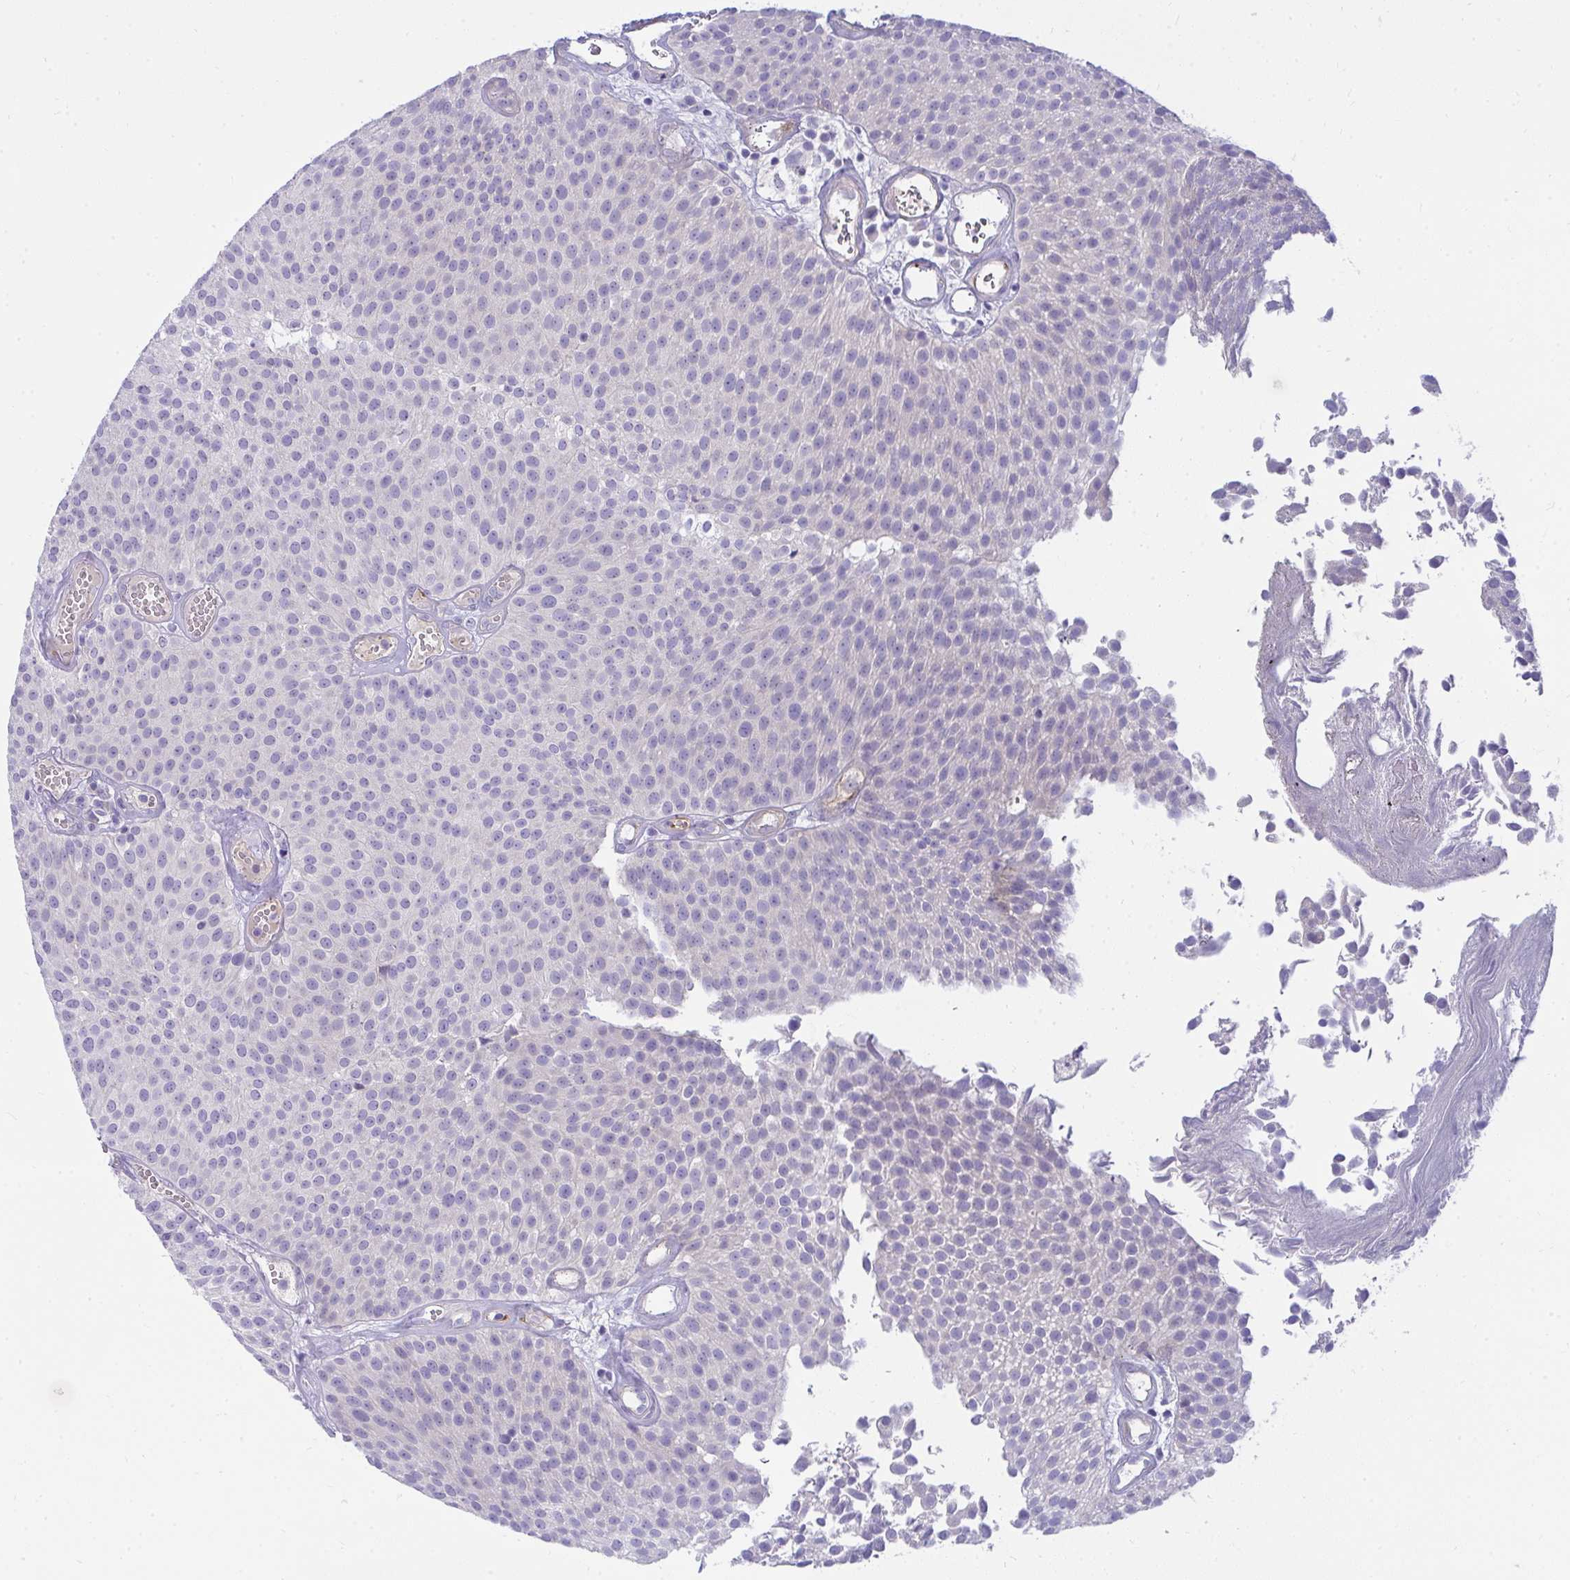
{"staining": {"intensity": "negative", "quantity": "none", "location": "none"}, "tissue": "urothelial cancer", "cell_type": "Tumor cells", "image_type": "cancer", "snomed": [{"axis": "morphology", "description": "Urothelial carcinoma, Low grade"}, {"axis": "topography", "description": "Urinary bladder"}], "caption": "Immunohistochemical staining of human urothelial cancer reveals no significant expression in tumor cells. The staining was performed using DAB (3,3'-diaminobenzidine) to visualize the protein expression in brown, while the nuclei were stained in blue with hematoxylin (Magnification: 20x).", "gene": "LRRC36", "patient": {"sex": "female", "age": 79}}